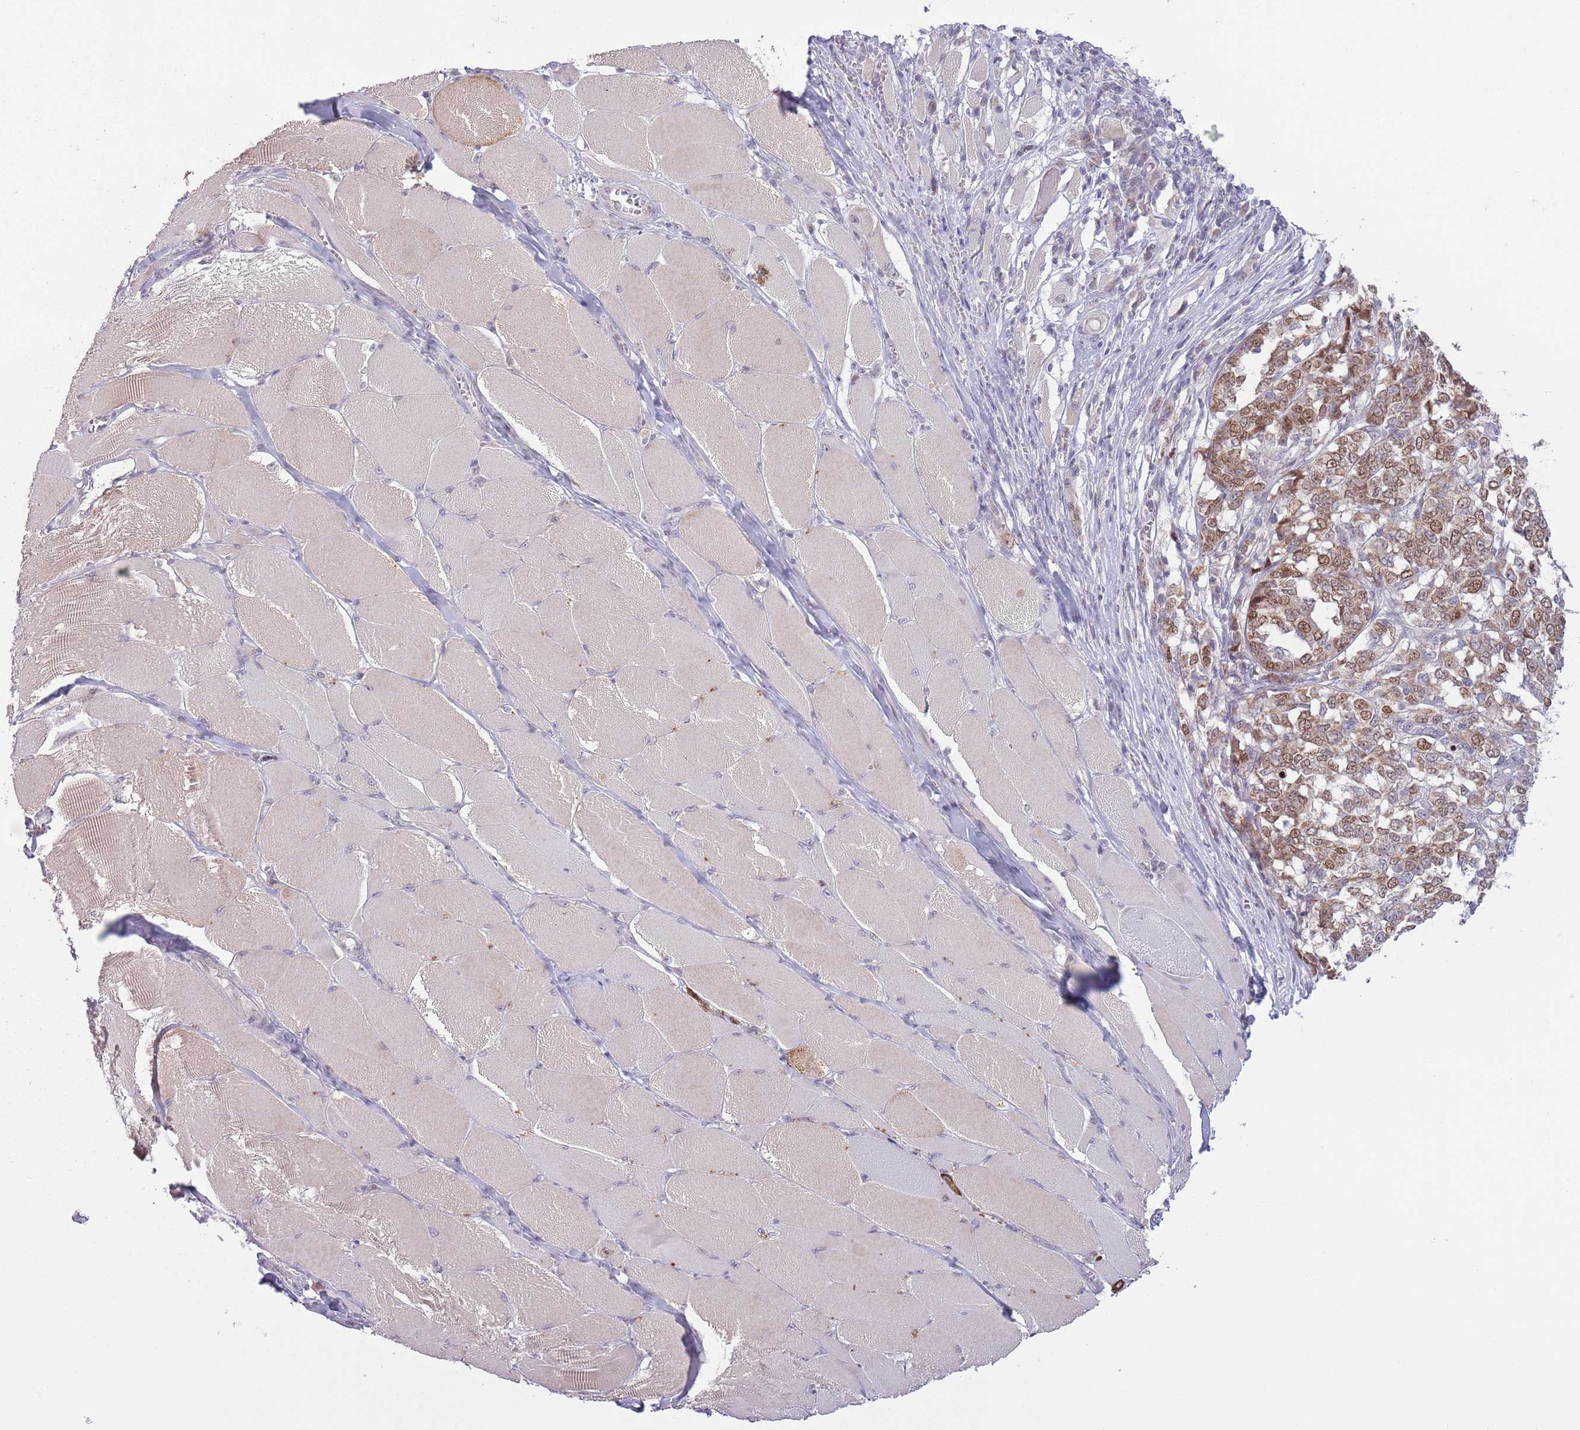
{"staining": {"intensity": "moderate", "quantity": ">75%", "location": "cytoplasmic/membranous,nuclear"}, "tissue": "melanoma", "cell_type": "Tumor cells", "image_type": "cancer", "snomed": [{"axis": "morphology", "description": "Malignant melanoma, NOS"}, {"axis": "topography", "description": "Skin"}], "caption": "This photomicrograph exhibits immunohistochemistry (IHC) staining of human melanoma, with medium moderate cytoplasmic/membranous and nuclear positivity in about >75% of tumor cells.", "gene": "MRPL34", "patient": {"sex": "female", "age": 72}}